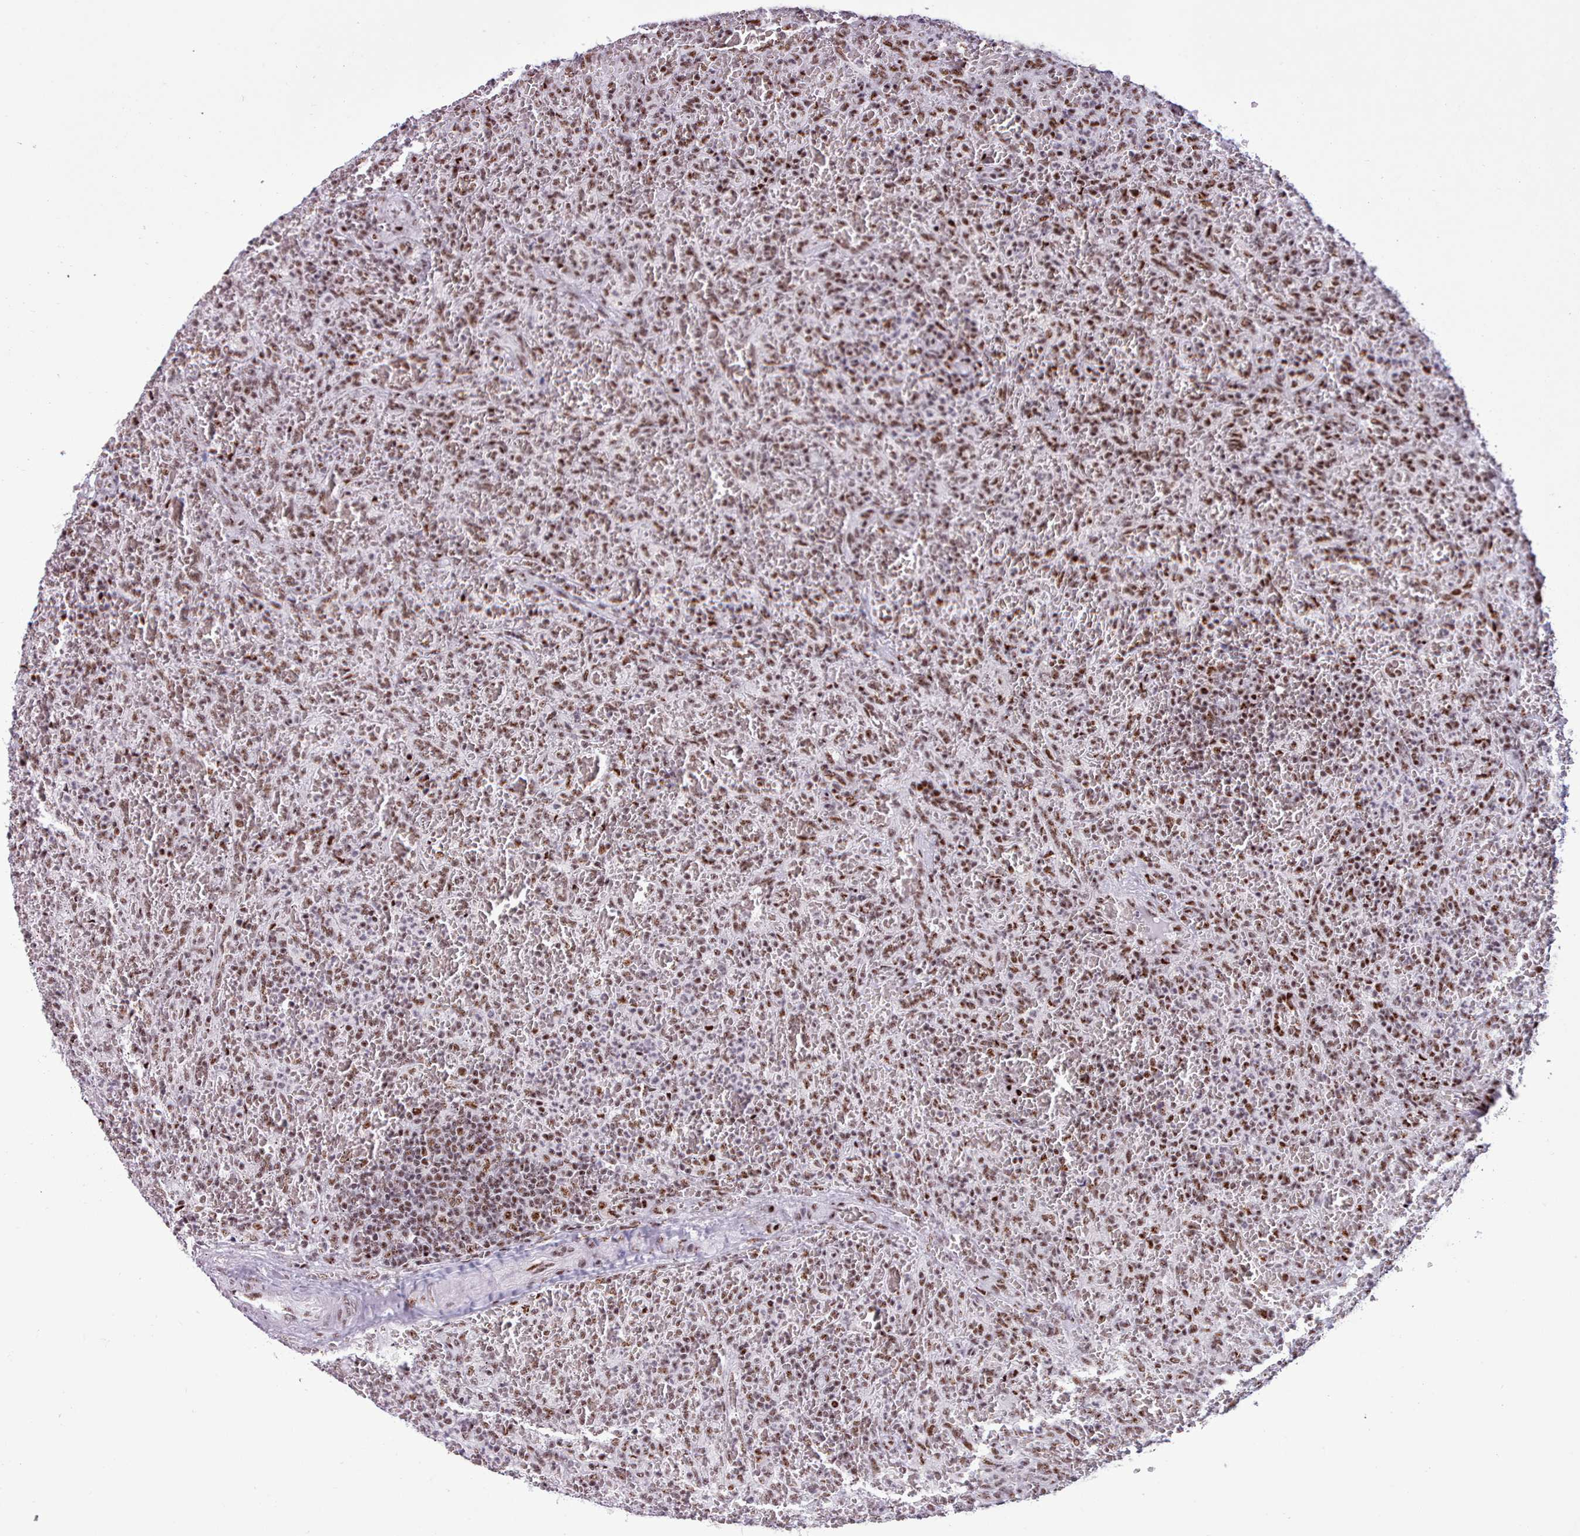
{"staining": {"intensity": "moderate", "quantity": ">75%", "location": "nuclear"}, "tissue": "lymphoma", "cell_type": "Tumor cells", "image_type": "cancer", "snomed": [{"axis": "morphology", "description": "Malignant lymphoma, non-Hodgkin's type, Low grade"}, {"axis": "topography", "description": "Spleen"}], "caption": "Moderate nuclear protein positivity is present in about >75% of tumor cells in lymphoma. Using DAB (3,3'-diaminobenzidine) (brown) and hematoxylin (blue) stains, captured at high magnification using brightfield microscopy.", "gene": "TMEM35B", "patient": {"sex": "female", "age": 64}}